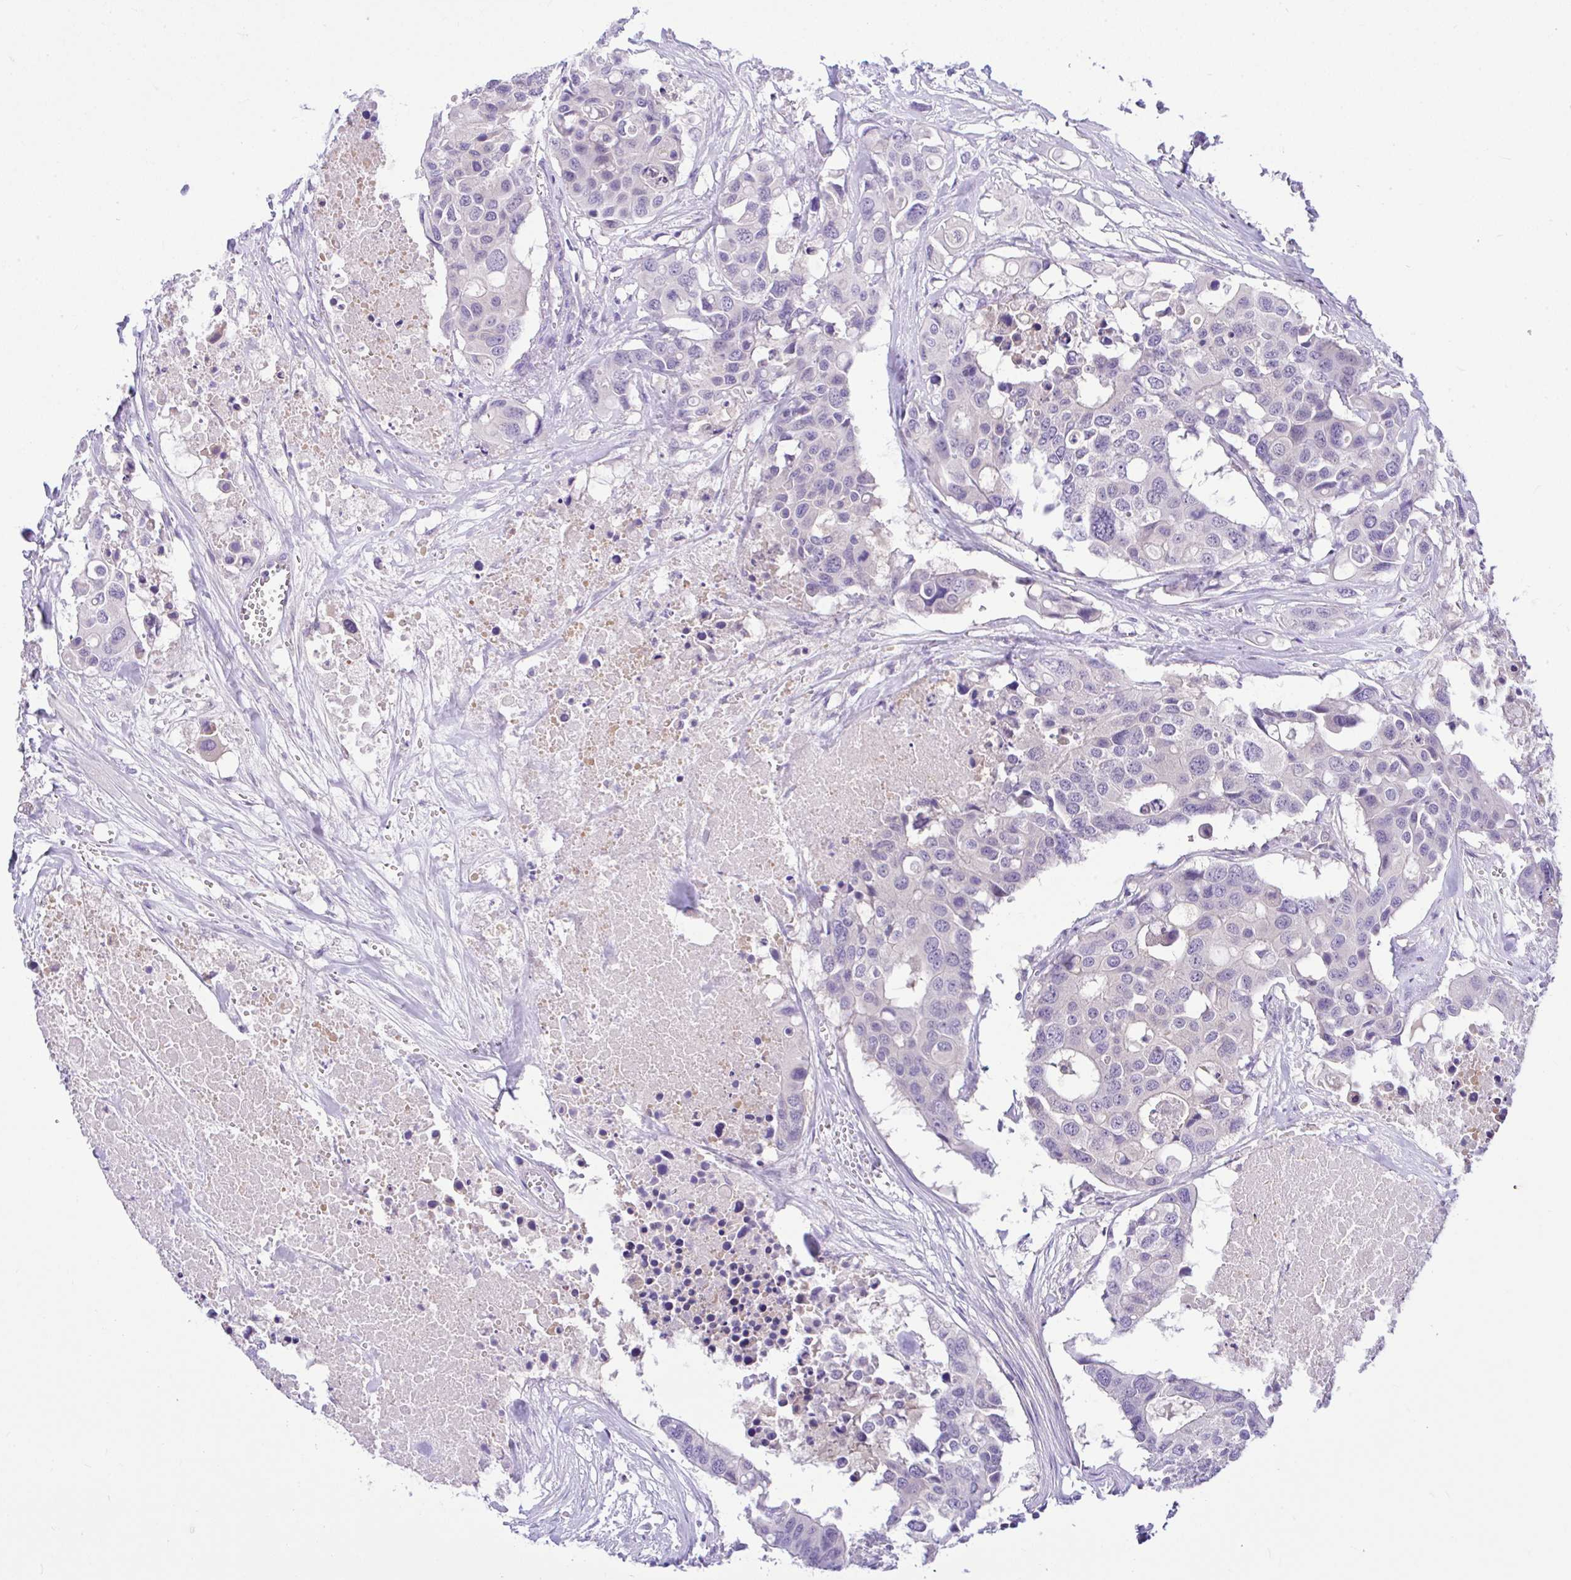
{"staining": {"intensity": "negative", "quantity": "none", "location": "none"}, "tissue": "colorectal cancer", "cell_type": "Tumor cells", "image_type": "cancer", "snomed": [{"axis": "morphology", "description": "Adenocarcinoma, NOS"}, {"axis": "topography", "description": "Colon"}], "caption": "Micrograph shows no significant protein positivity in tumor cells of colorectal cancer.", "gene": "ANO4", "patient": {"sex": "male", "age": 77}}